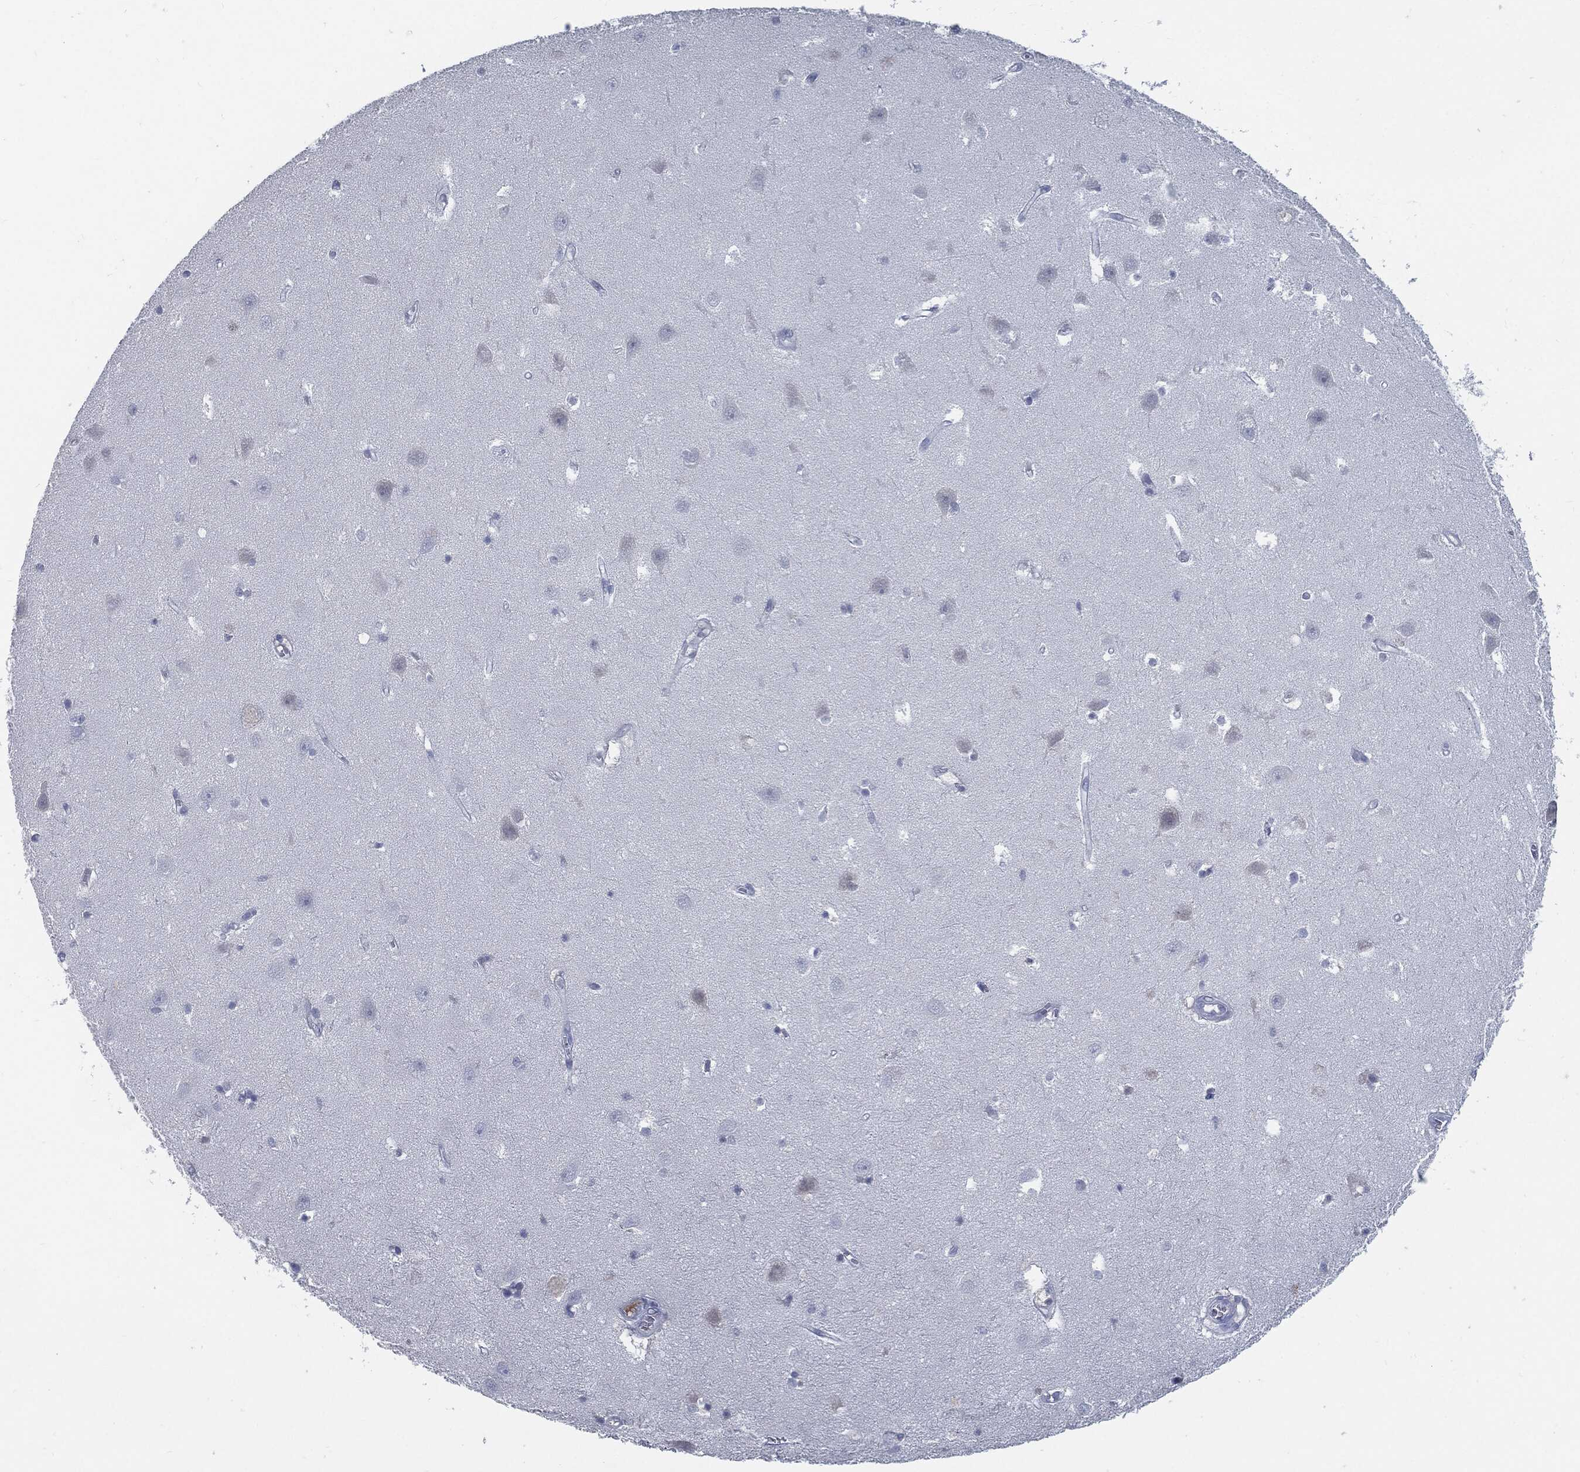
{"staining": {"intensity": "negative", "quantity": "none", "location": "none"}, "tissue": "hippocampus", "cell_type": "Glial cells", "image_type": "normal", "snomed": [{"axis": "morphology", "description": "Normal tissue, NOS"}, {"axis": "topography", "description": "Hippocampus"}], "caption": "IHC photomicrograph of normal hippocampus: hippocampus stained with DAB (3,3'-diaminobenzidine) shows no significant protein staining in glial cells.", "gene": "MST1", "patient": {"sex": "female", "age": 64}}